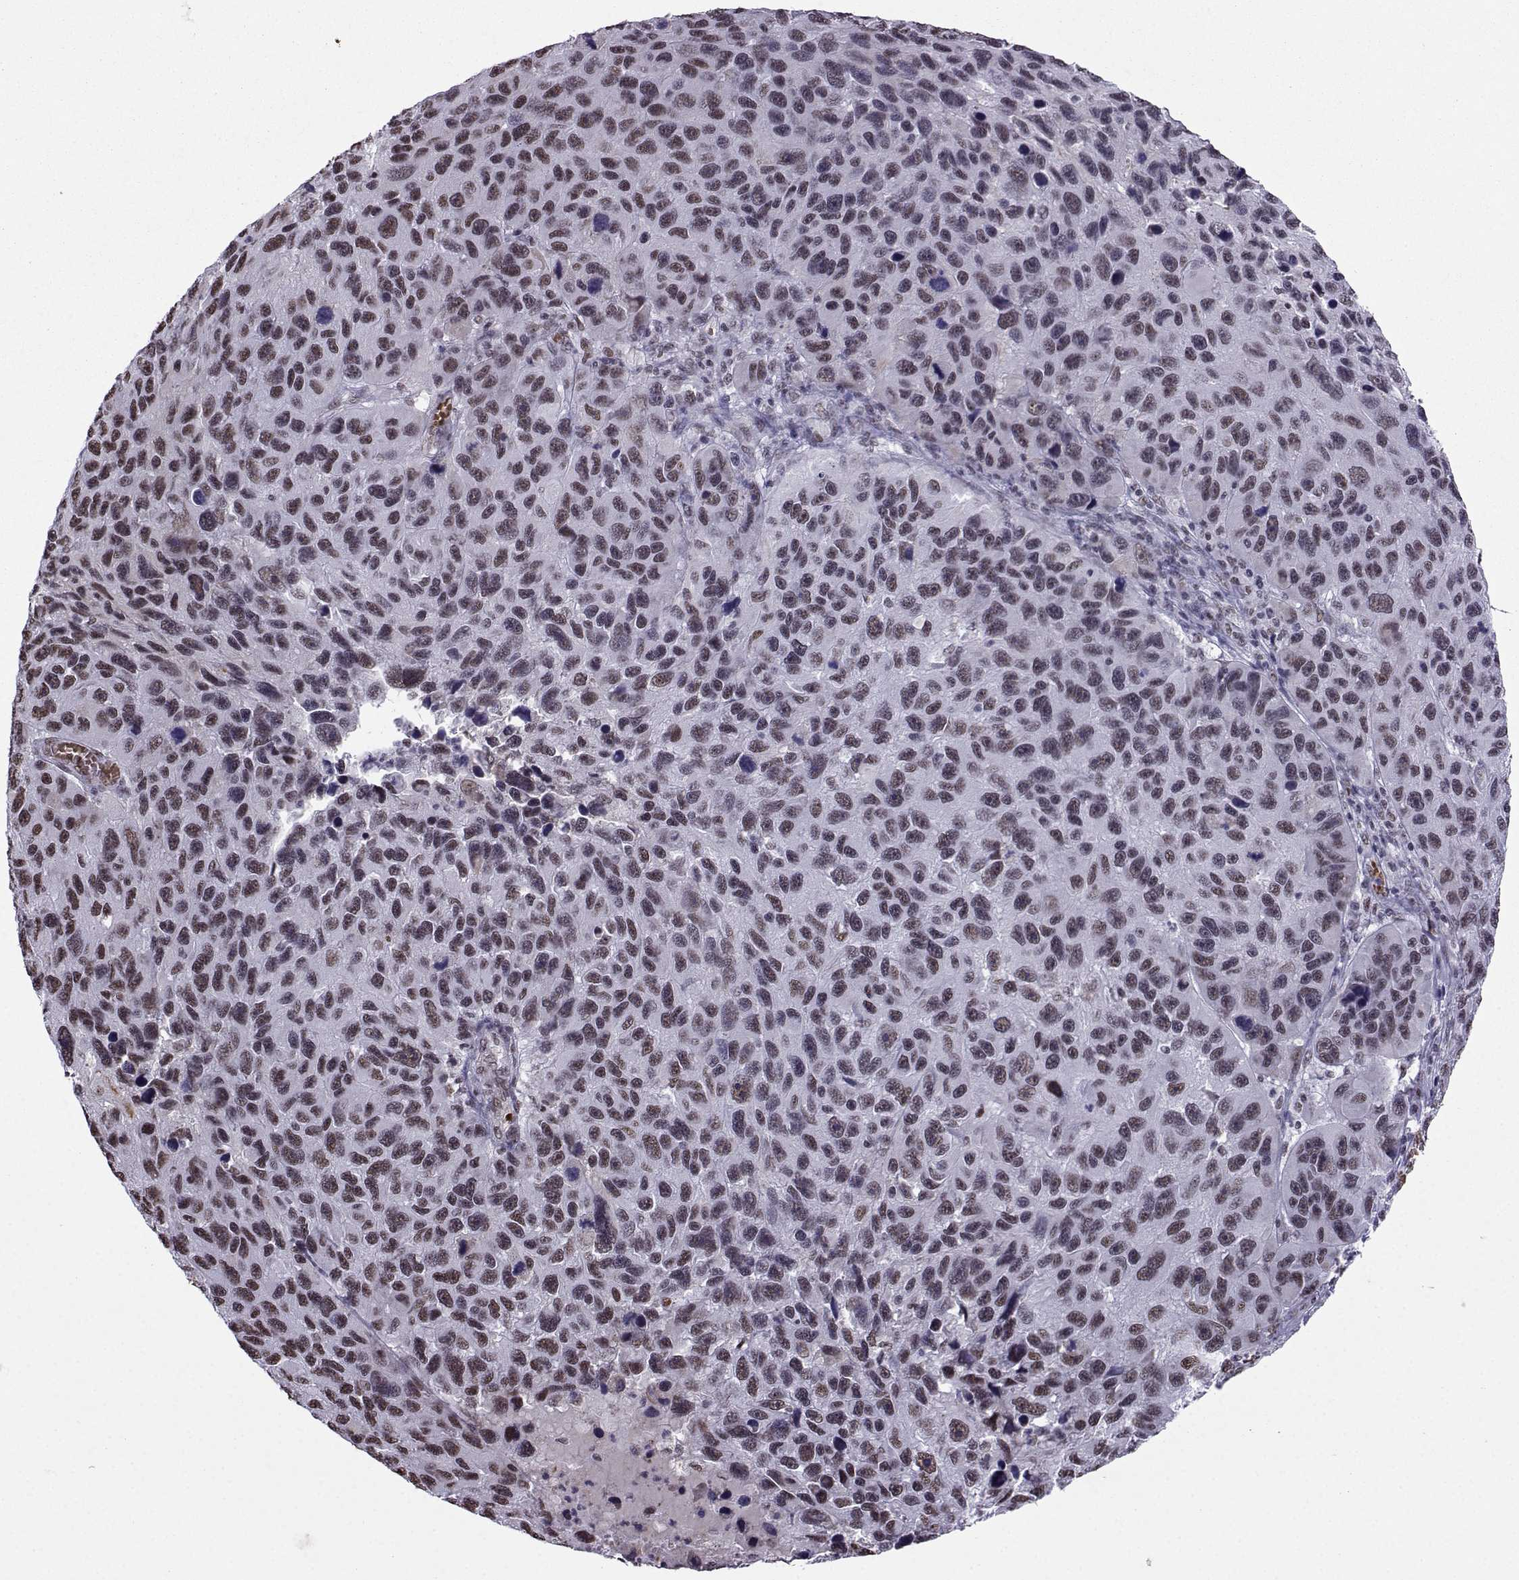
{"staining": {"intensity": "negative", "quantity": "none", "location": "none"}, "tissue": "melanoma", "cell_type": "Tumor cells", "image_type": "cancer", "snomed": [{"axis": "morphology", "description": "Malignant melanoma, NOS"}, {"axis": "topography", "description": "Skin"}], "caption": "High power microscopy histopathology image of an immunohistochemistry histopathology image of malignant melanoma, revealing no significant staining in tumor cells. (DAB immunohistochemistry with hematoxylin counter stain).", "gene": "CCNK", "patient": {"sex": "male", "age": 53}}